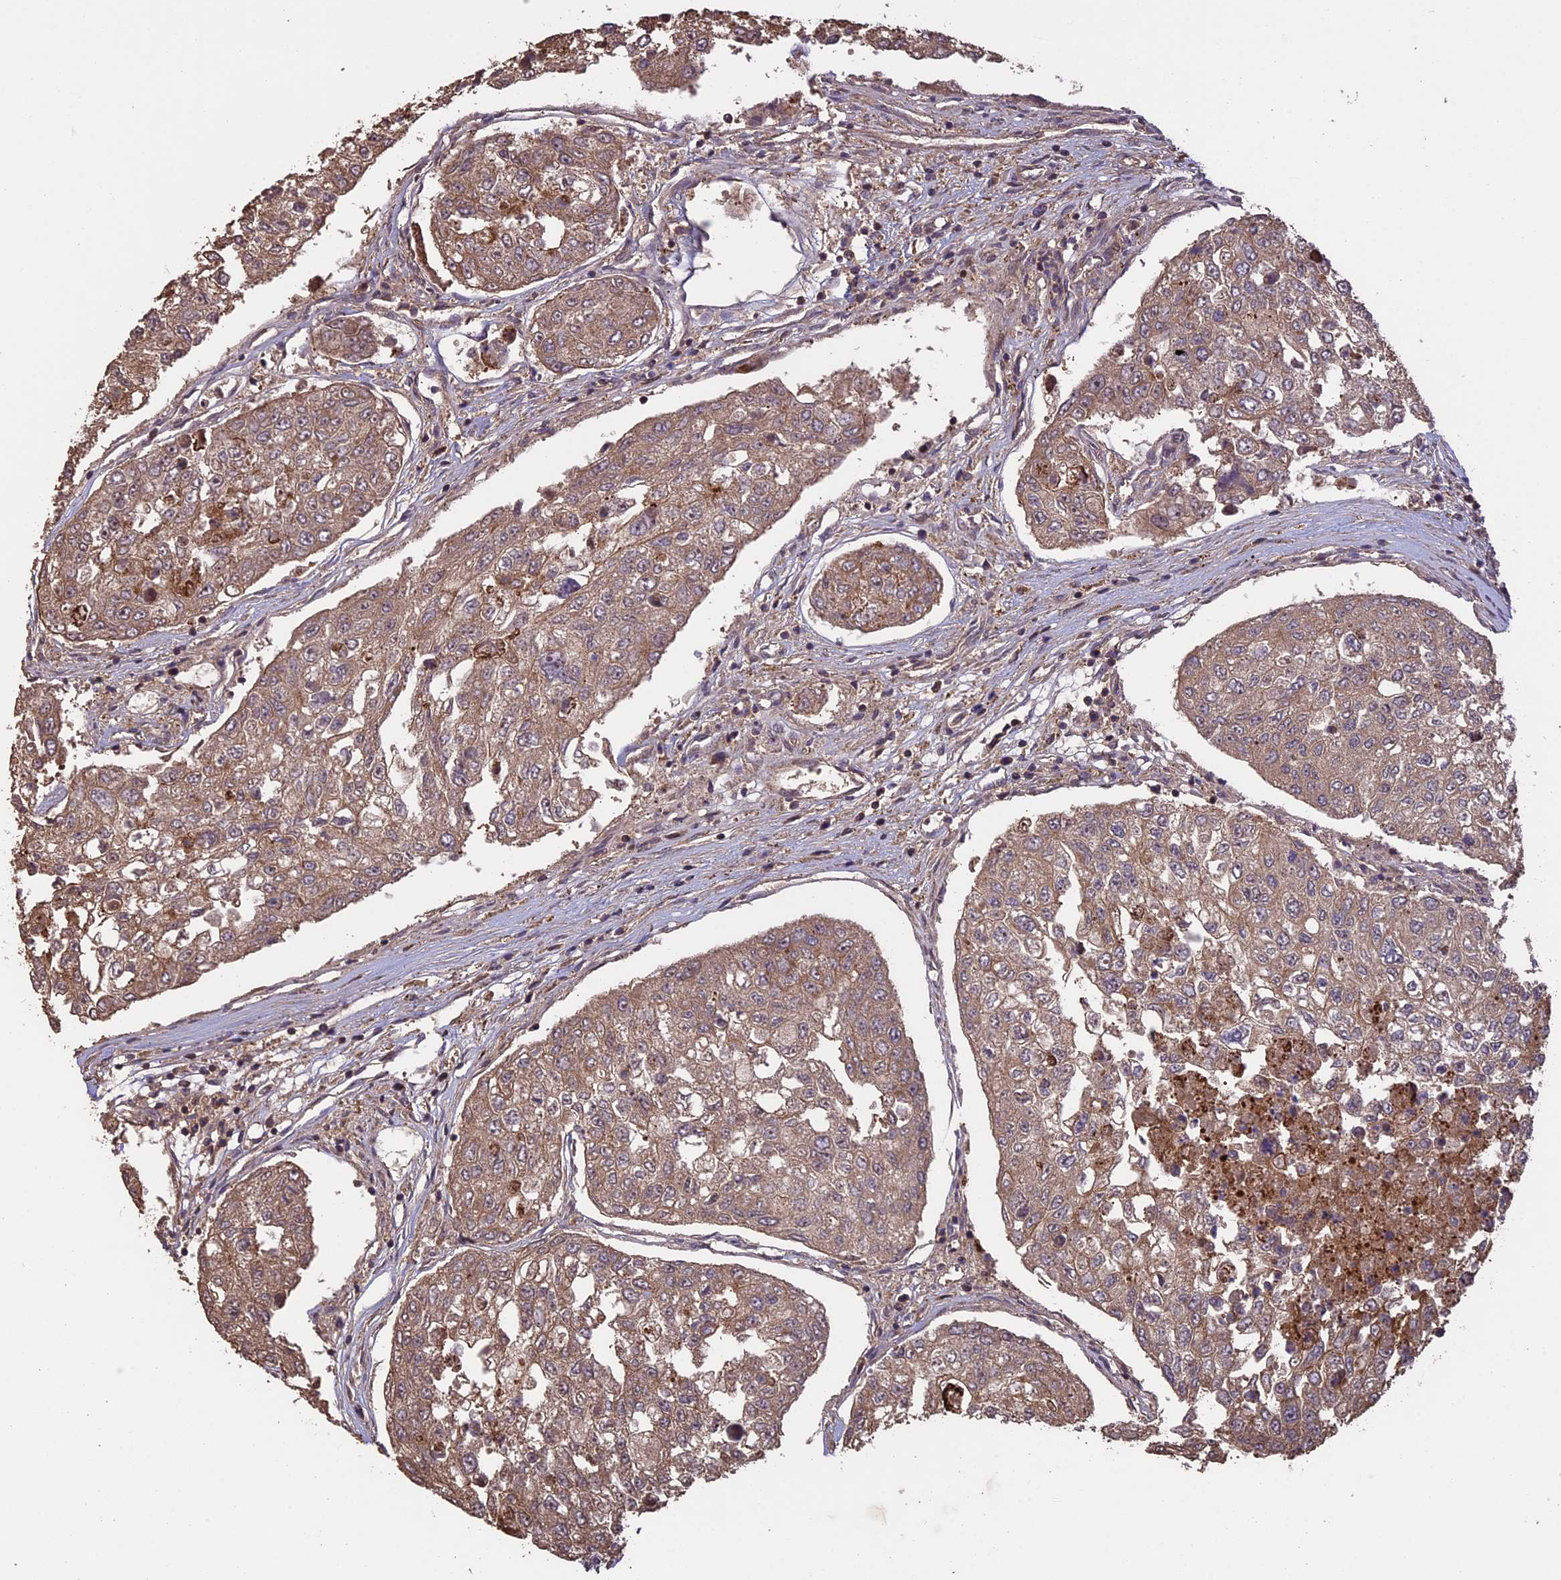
{"staining": {"intensity": "weak", "quantity": ">75%", "location": "cytoplasmic/membranous"}, "tissue": "urothelial cancer", "cell_type": "Tumor cells", "image_type": "cancer", "snomed": [{"axis": "morphology", "description": "Urothelial carcinoma, High grade"}, {"axis": "topography", "description": "Lymph node"}, {"axis": "topography", "description": "Urinary bladder"}], "caption": "High-power microscopy captured an immunohistochemistry micrograph of urothelial cancer, revealing weak cytoplasmic/membranous expression in approximately >75% of tumor cells.", "gene": "GAS8", "patient": {"sex": "male", "age": 51}}